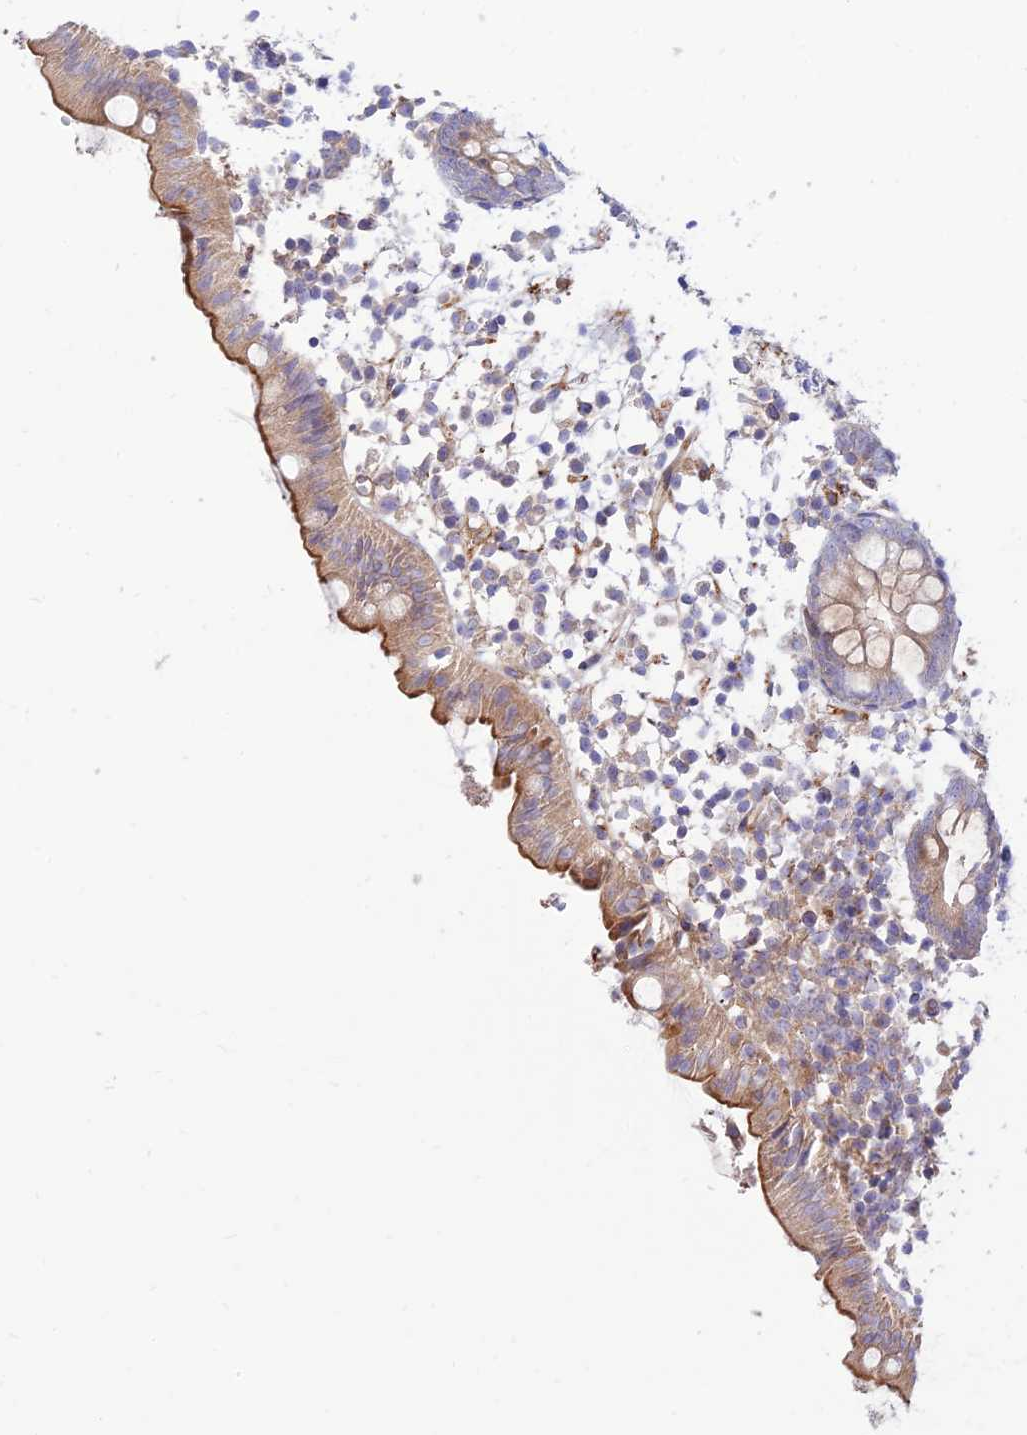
{"staining": {"intensity": "moderate", "quantity": "25%-75%", "location": "cytoplasmic/membranous"}, "tissue": "appendix", "cell_type": "Glandular cells", "image_type": "normal", "snomed": [{"axis": "morphology", "description": "Normal tissue, NOS"}, {"axis": "topography", "description": "Appendix"}], "caption": "Protein expression analysis of unremarkable human appendix reveals moderate cytoplasmic/membranous positivity in about 25%-75% of glandular cells. (Stains: DAB in brown, nuclei in blue, Microscopy: brightfield microscopy at high magnification).", "gene": "KCNAB1", "patient": {"sex": "female", "age": 20}}